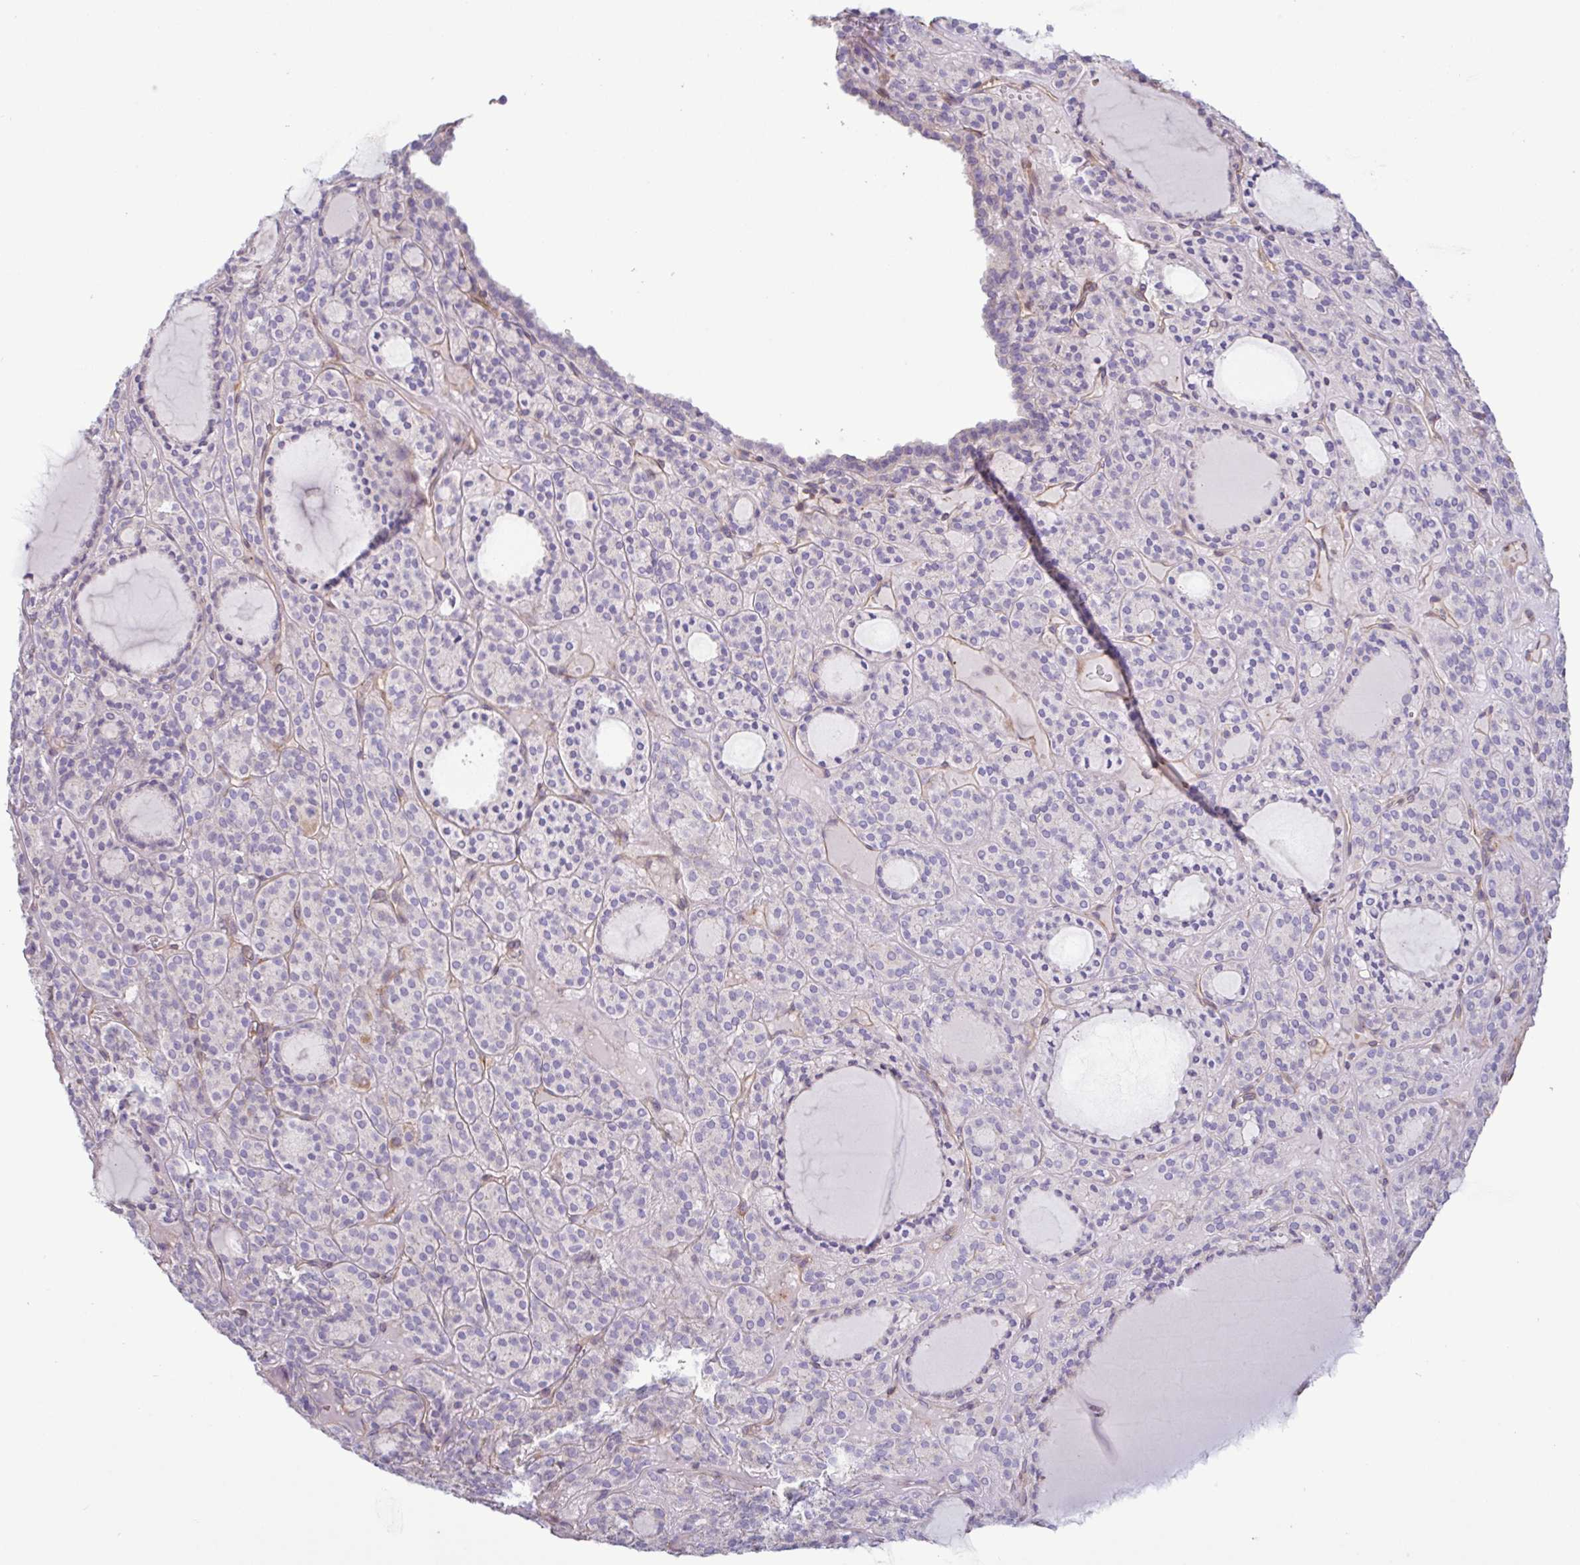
{"staining": {"intensity": "negative", "quantity": "none", "location": "none"}, "tissue": "thyroid cancer", "cell_type": "Tumor cells", "image_type": "cancer", "snomed": [{"axis": "morphology", "description": "Follicular adenoma carcinoma, NOS"}, {"axis": "topography", "description": "Thyroid gland"}], "caption": "Tumor cells are negative for brown protein staining in thyroid cancer. The staining was performed using DAB (3,3'-diaminobenzidine) to visualize the protein expression in brown, while the nuclei were stained in blue with hematoxylin (Magnification: 20x).", "gene": "PLCD4", "patient": {"sex": "female", "age": 63}}